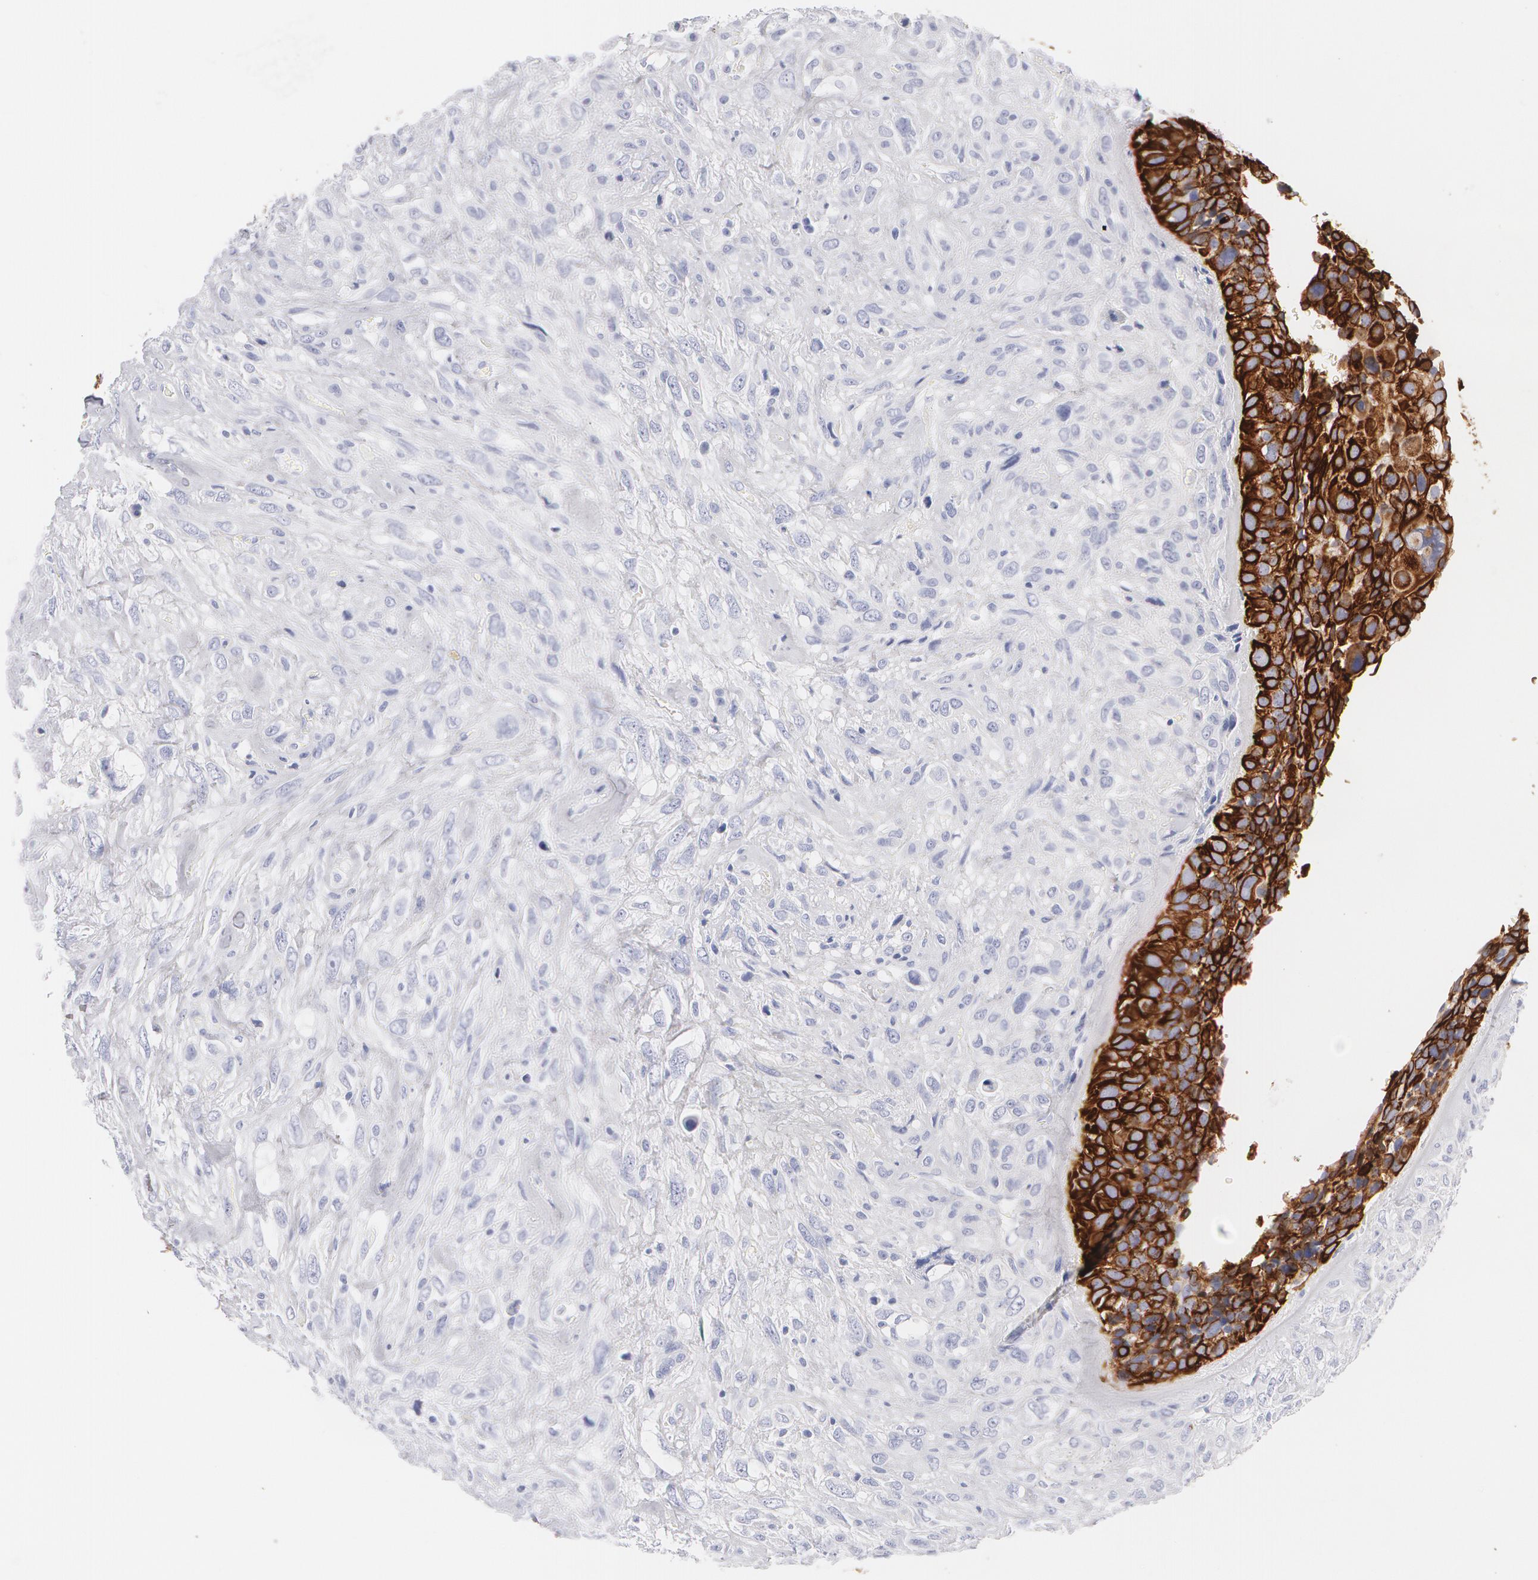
{"staining": {"intensity": "strong", "quantity": ">75%", "location": "cytoplasmic/membranous"}, "tissue": "breast cancer", "cell_type": "Tumor cells", "image_type": "cancer", "snomed": [{"axis": "morphology", "description": "Neoplasm, malignant, NOS"}, {"axis": "topography", "description": "Breast"}], "caption": "Human breast cancer stained for a protein (brown) displays strong cytoplasmic/membranous positive staining in approximately >75% of tumor cells.", "gene": "KRT8", "patient": {"sex": "female", "age": 50}}